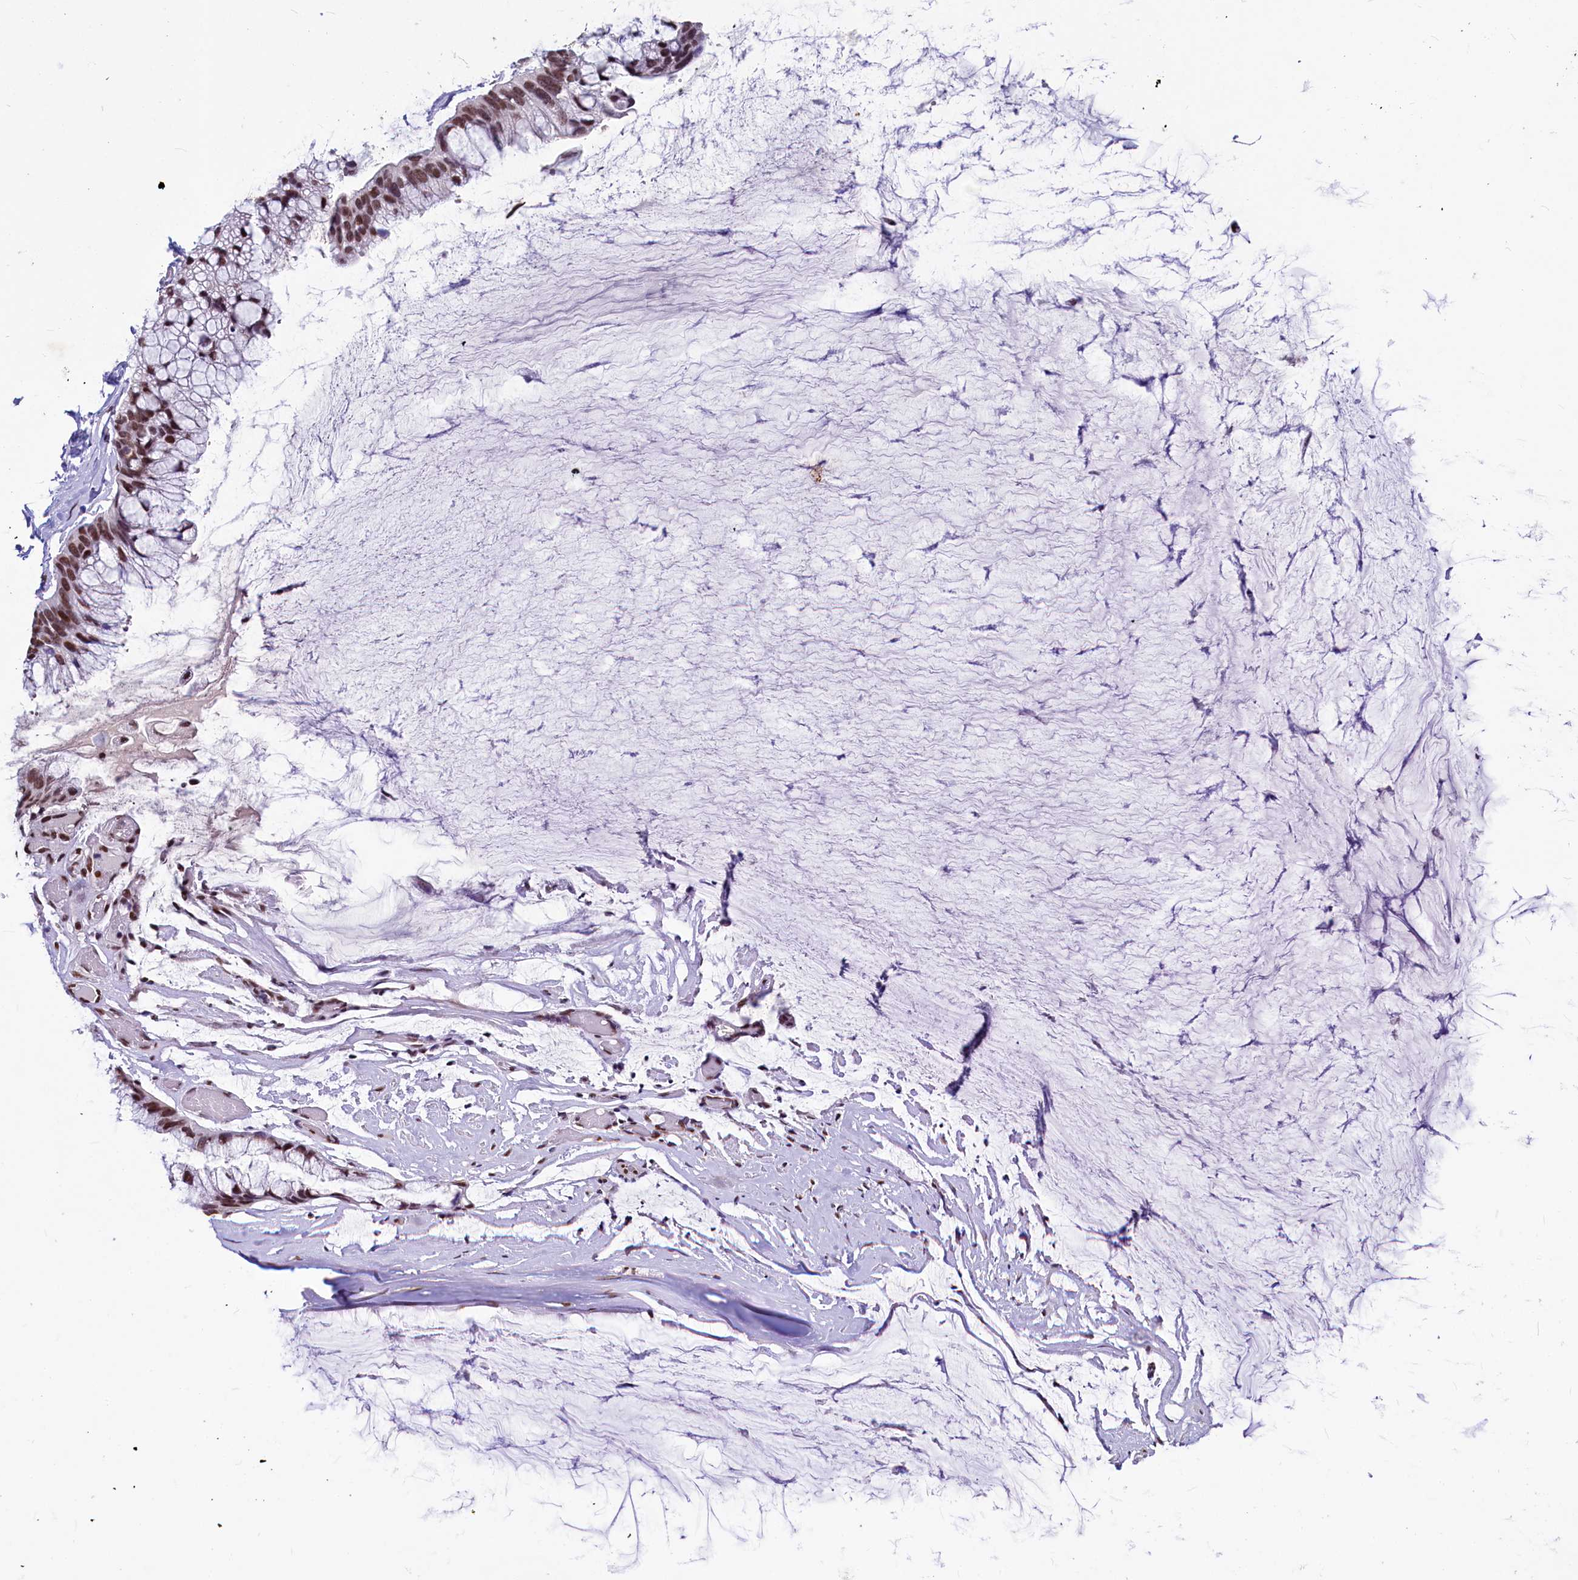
{"staining": {"intensity": "moderate", "quantity": ">75%", "location": "nuclear"}, "tissue": "ovarian cancer", "cell_type": "Tumor cells", "image_type": "cancer", "snomed": [{"axis": "morphology", "description": "Cystadenocarcinoma, mucinous, NOS"}, {"axis": "topography", "description": "Ovary"}], "caption": "Moderate nuclear expression is identified in approximately >75% of tumor cells in ovarian mucinous cystadenocarcinoma.", "gene": "PARPBP", "patient": {"sex": "female", "age": 39}}